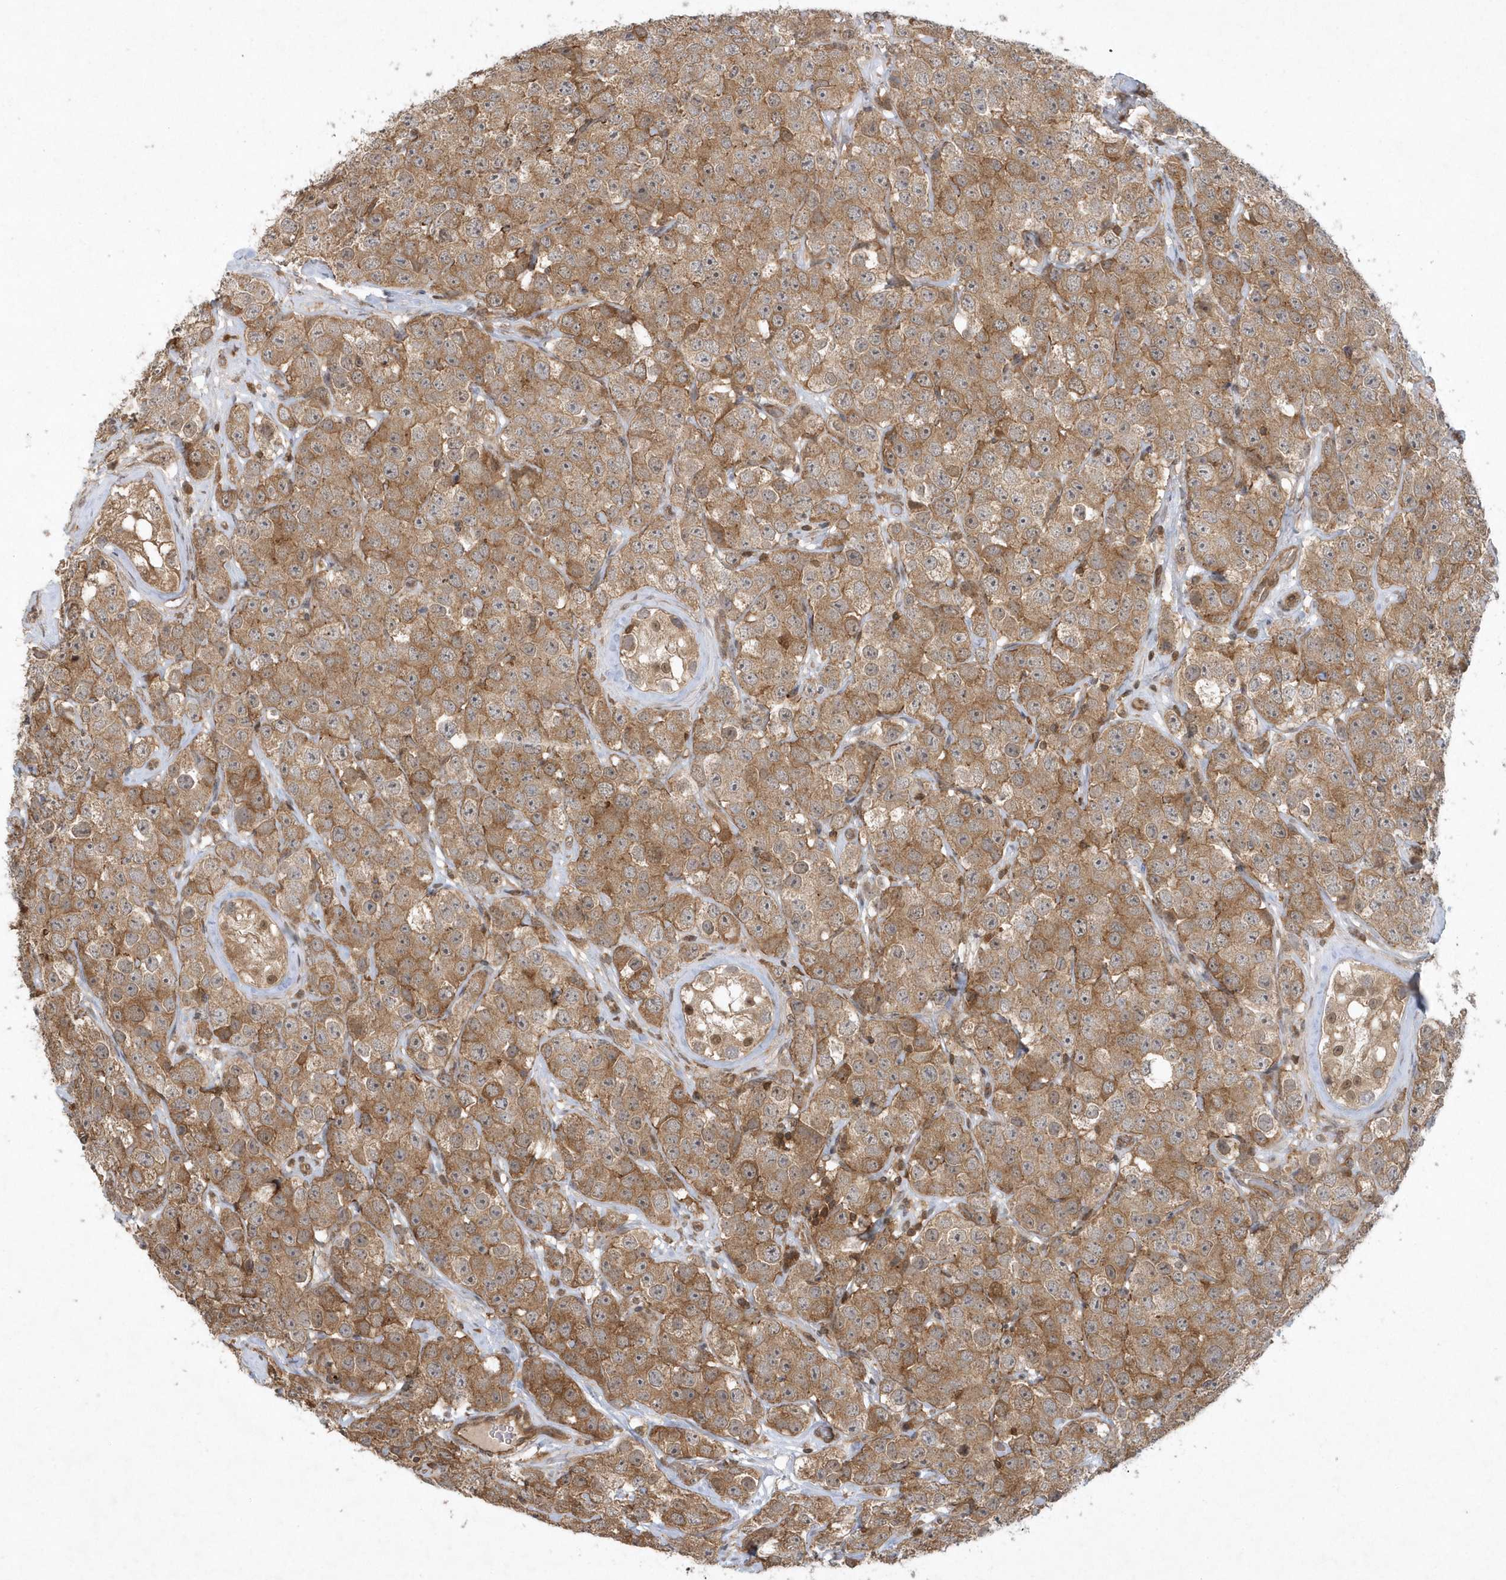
{"staining": {"intensity": "moderate", "quantity": ">75%", "location": "cytoplasmic/membranous"}, "tissue": "testis cancer", "cell_type": "Tumor cells", "image_type": "cancer", "snomed": [{"axis": "morphology", "description": "Seminoma, NOS"}, {"axis": "topography", "description": "Testis"}], "caption": "Protein staining demonstrates moderate cytoplasmic/membranous staining in about >75% of tumor cells in testis cancer (seminoma). The protein of interest is shown in brown color, while the nuclei are stained blue.", "gene": "ACYP1", "patient": {"sex": "male", "age": 28}}